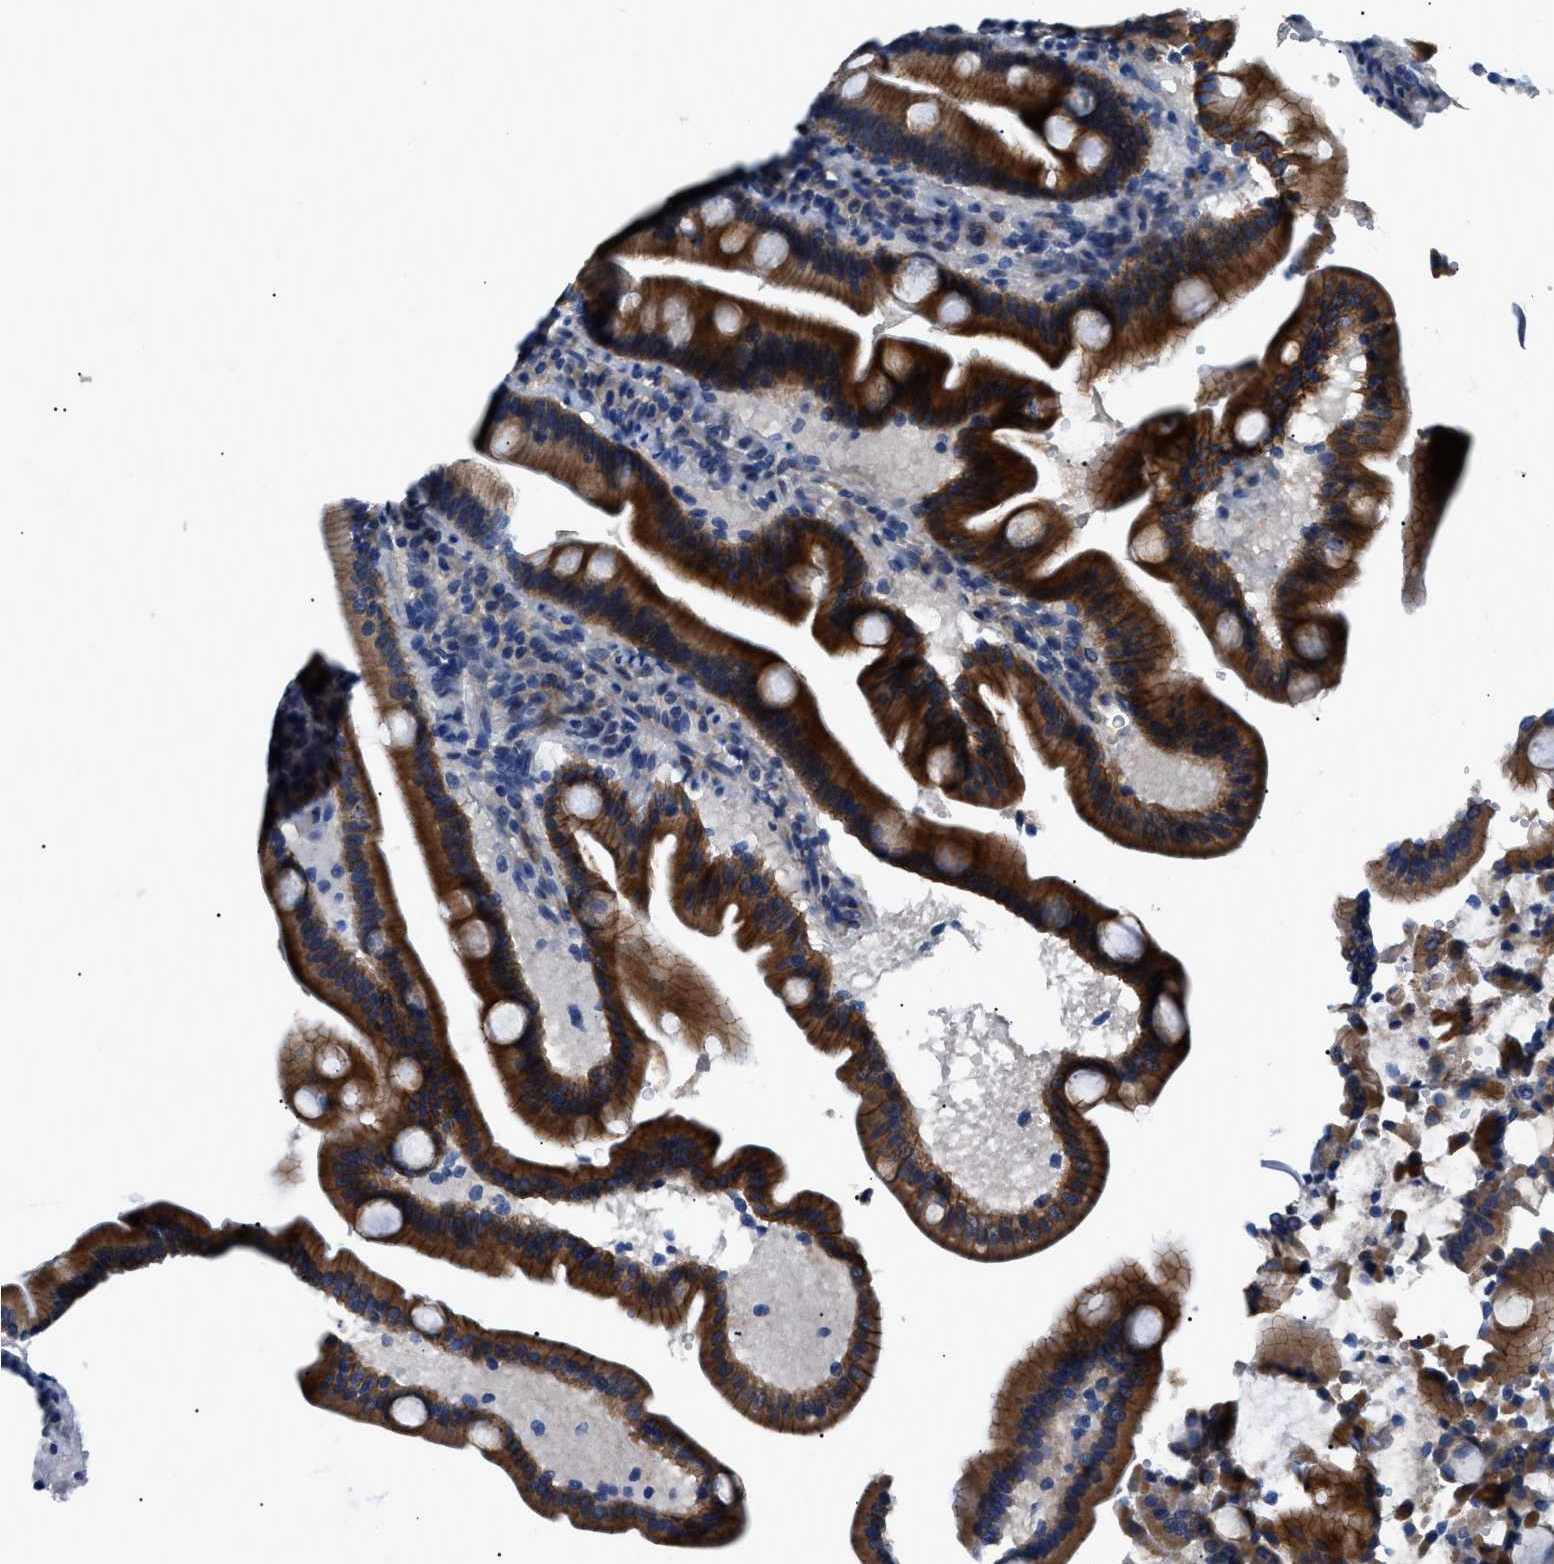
{"staining": {"intensity": "strong", "quantity": ">75%", "location": "cytoplasmic/membranous"}, "tissue": "duodenum", "cell_type": "Glandular cells", "image_type": "normal", "snomed": [{"axis": "morphology", "description": "Normal tissue, NOS"}, {"axis": "topography", "description": "Duodenum"}], "caption": "IHC of normal human duodenum shows high levels of strong cytoplasmic/membranous expression in approximately >75% of glandular cells.", "gene": "ZDHHC24", "patient": {"sex": "male", "age": 54}}